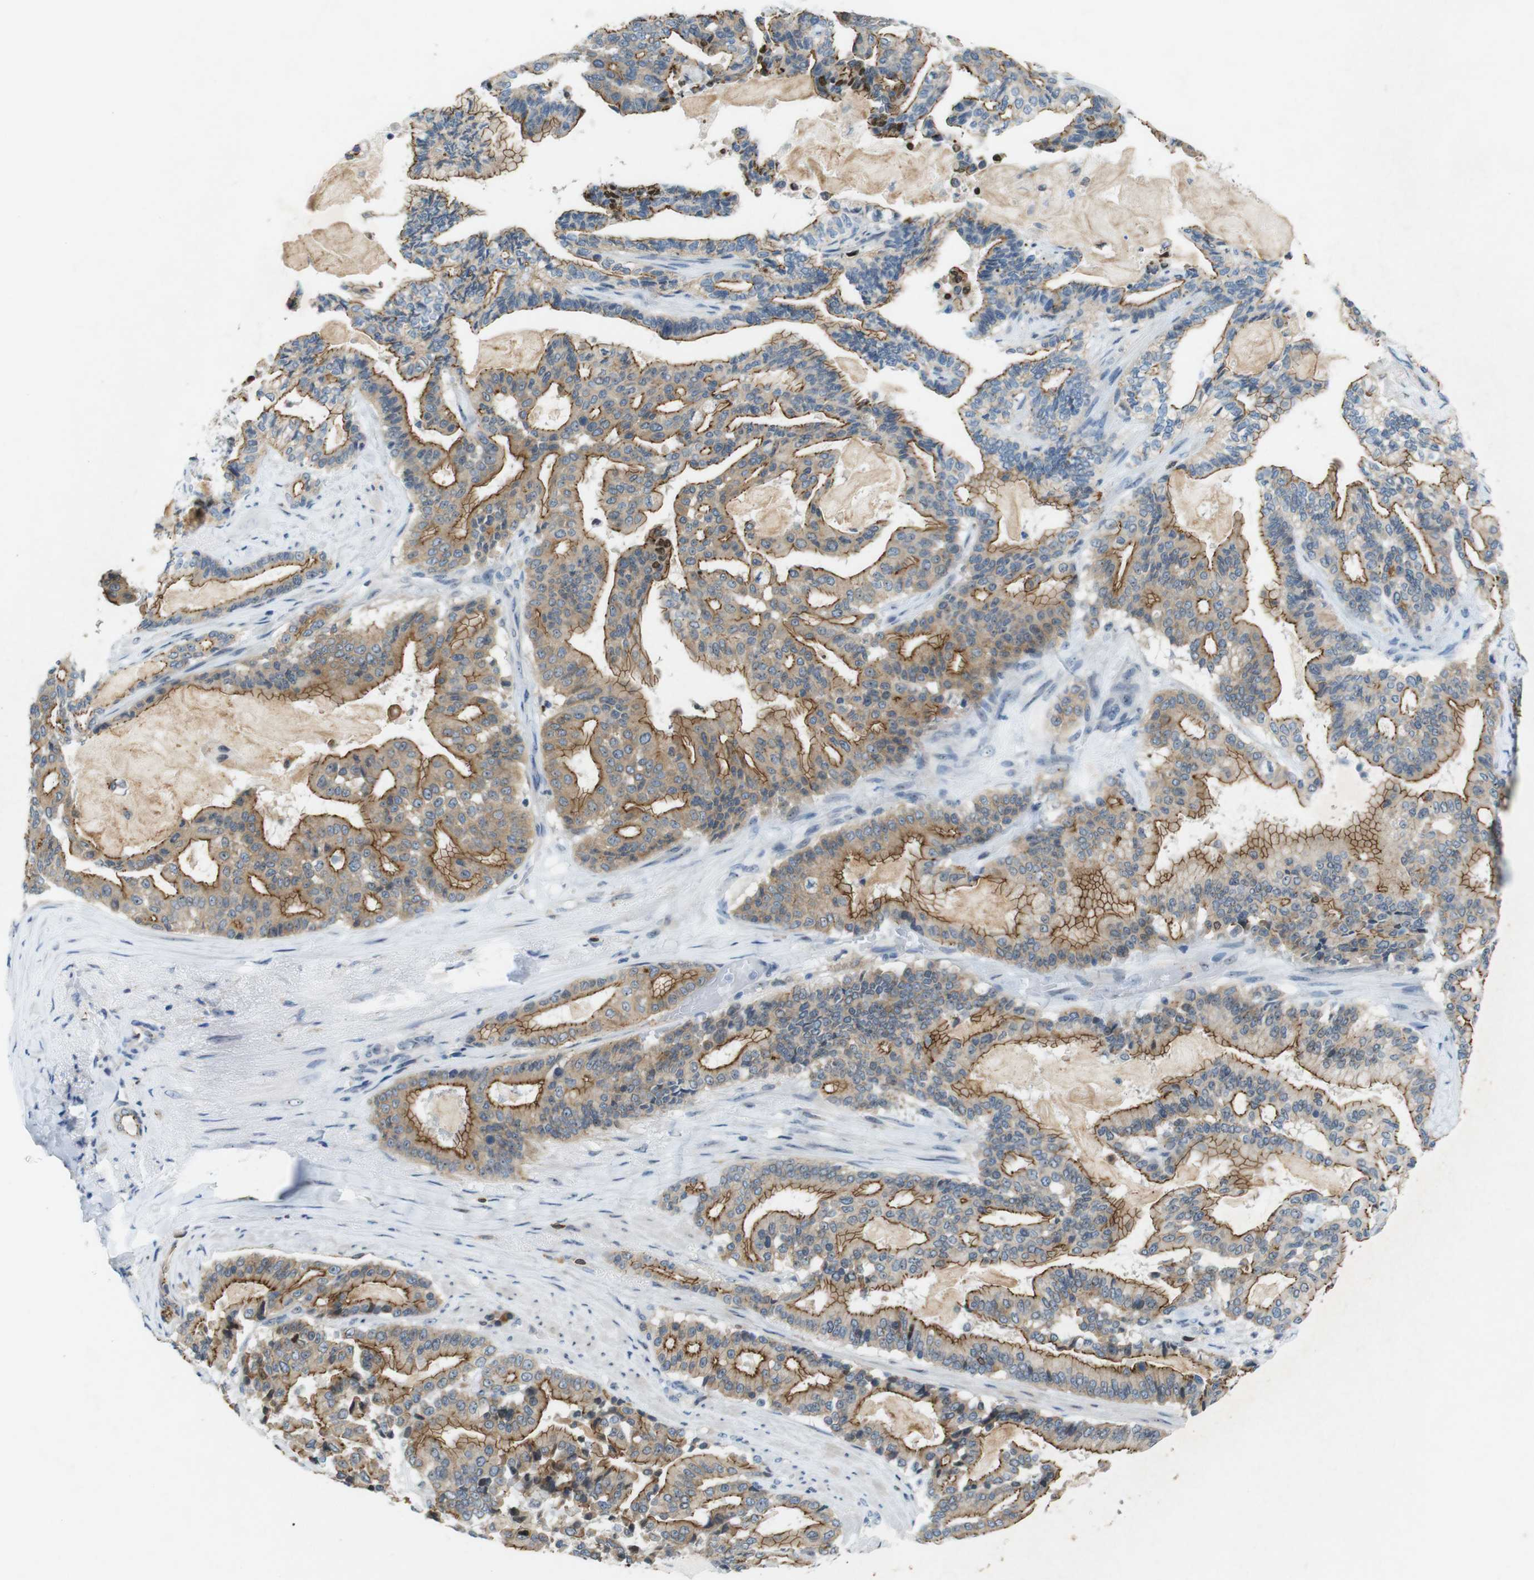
{"staining": {"intensity": "moderate", "quantity": "25%-75%", "location": "cytoplasmic/membranous"}, "tissue": "pancreatic cancer", "cell_type": "Tumor cells", "image_type": "cancer", "snomed": [{"axis": "morphology", "description": "Adenocarcinoma, NOS"}, {"axis": "topography", "description": "Pancreas"}], "caption": "Protein staining shows moderate cytoplasmic/membranous positivity in about 25%-75% of tumor cells in adenocarcinoma (pancreatic).", "gene": "TJP3", "patient": {"sex": "male", "age": 63}}